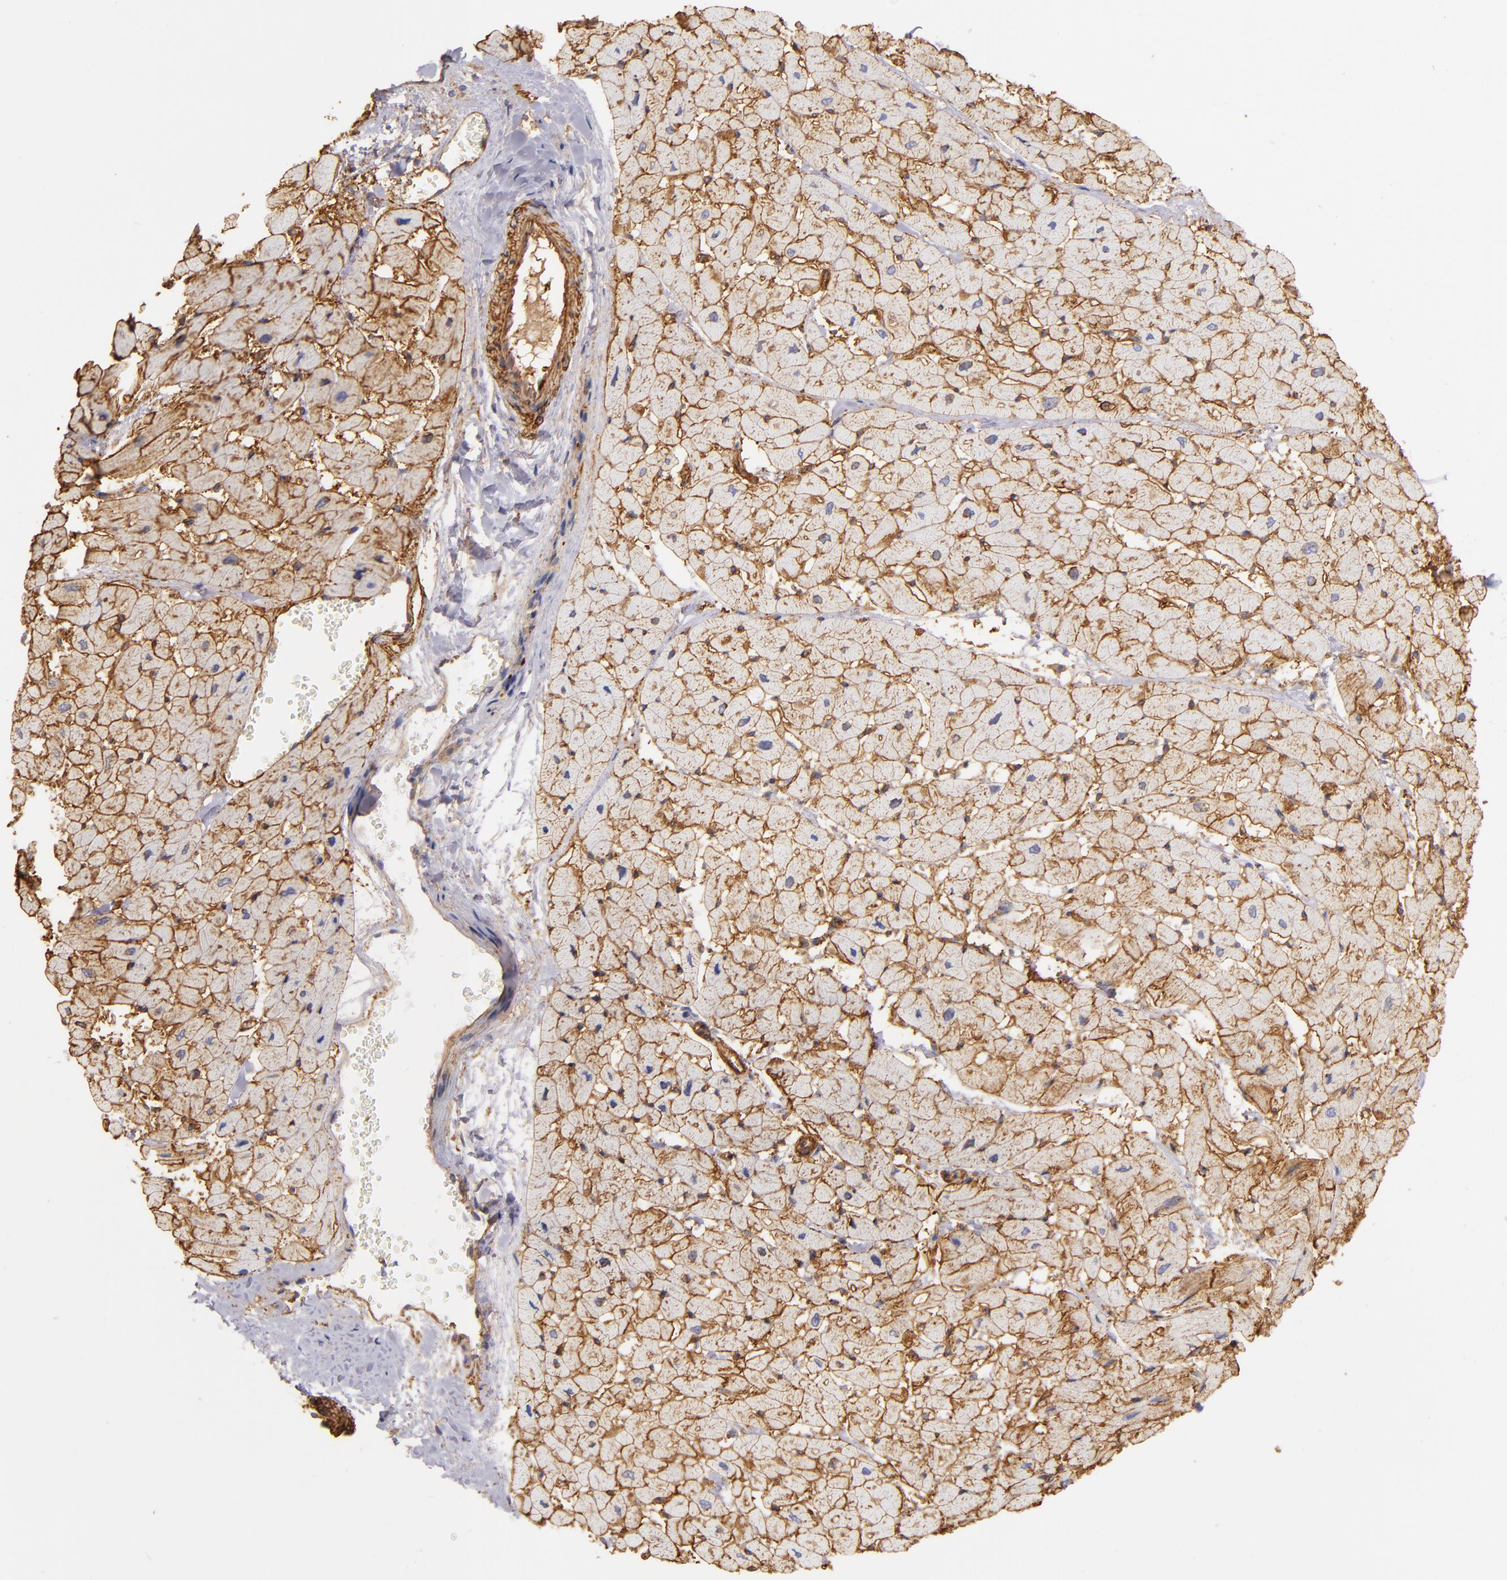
{"staining": {"intensity": "strong", "quantity": ">75%", "location": "cytoplasmic/membranous"}, "tissue": "heart muscle", "cell_type": "Cardiomyocytes", "image_type": "normal", "snomed": [{"axis": "morphology", "description": "Normal tissue, NOS"}, {"axis": "topography", "description": "Heart"}], "caption": "Immunohistochemistry histopathology image of normal heart muscle: human heart muscle stained using IHC reveals high levels of strong protein expression localized specifically in the cytoplasmic/membranous of cardiomyocytes, appearing as a cytoplasmic/membranous brown color.", "gene": "CD151", "patient": {"sex": "male", "age": 45}}